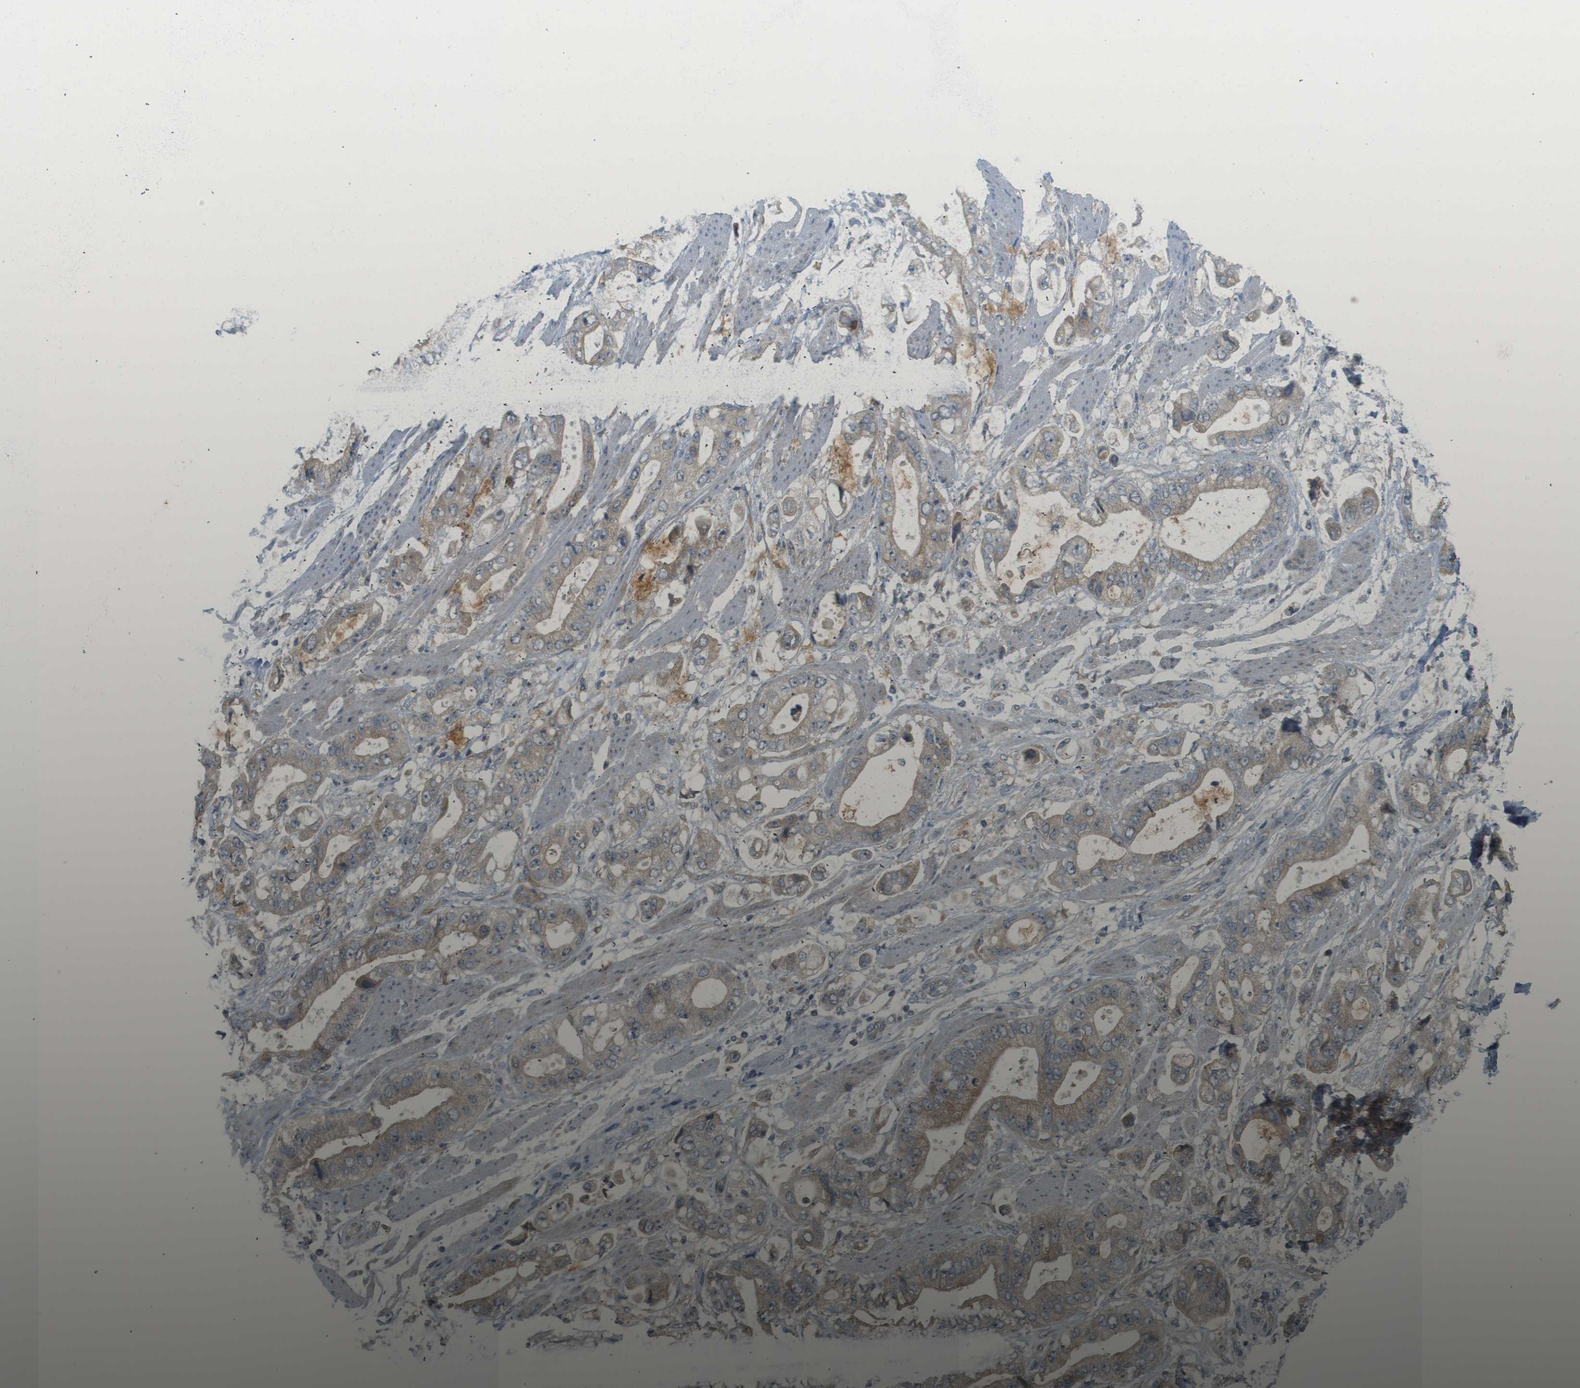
{"staining": {"intensity": "weak", "quantity": ">75%", "location": "cytoplasmic/membranous"}, "tissue": "stomach cancer", "cell_type": "Tumor cells", "image_type": "cancer", "snomed": [{"axis": "morphology", "description": "Normal tissue, NOS"}, {"axis": "morphology", "description": "Adenocarcinoma, NOS"}, {"axis": "topography", "description": "Stomach"}], "caption": "A micrograph showing weak cytoplasmic/membranous positivity in about >75% of tumor cells in stomach cancer, as visualized by brown immunohistochemical staining.", "gene": "PROC", "patient": {"sex": "male", "age": 62}}